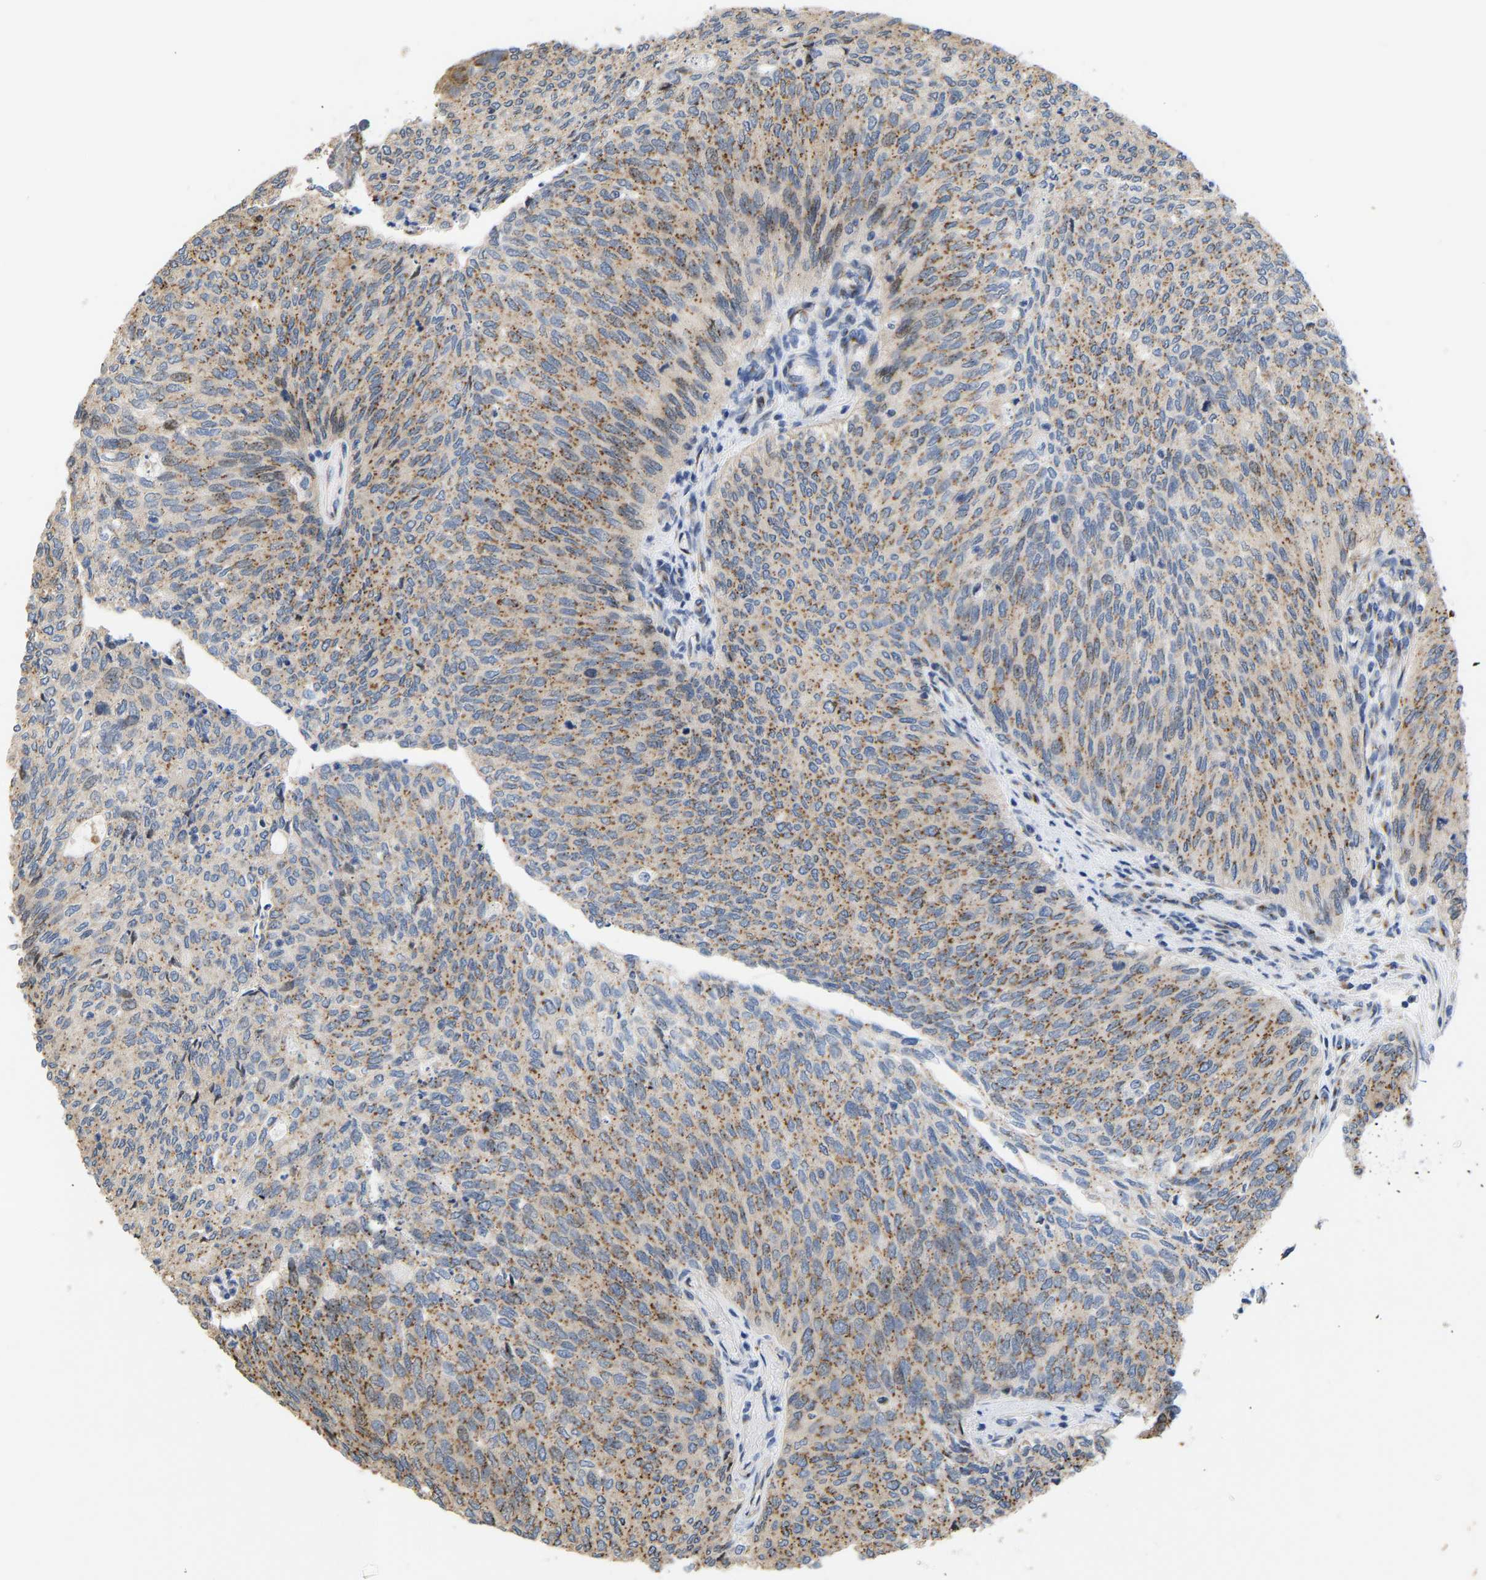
{"staining": {"intensity": "moderate", "quantity": ">75%", "location": "cytoplasmic/membranous"}, "tissue": "urothelial cancer", "cell_type": "Tumor cells", "image_type": "cancer", "snomed": [{"axis": "morphology", "description": "Urothelial carcinoma, Low grade"}, {"axis": "topography", "description": "Urinary bladder"}], "caption": "Protein analysis of urothelial cancer tissue exhibits moderate cytoplasmic/membranous positivity in about >75% of tumor cells.", "gene": "YIPF4", "patient": {"sex": "female", "age": 79}}